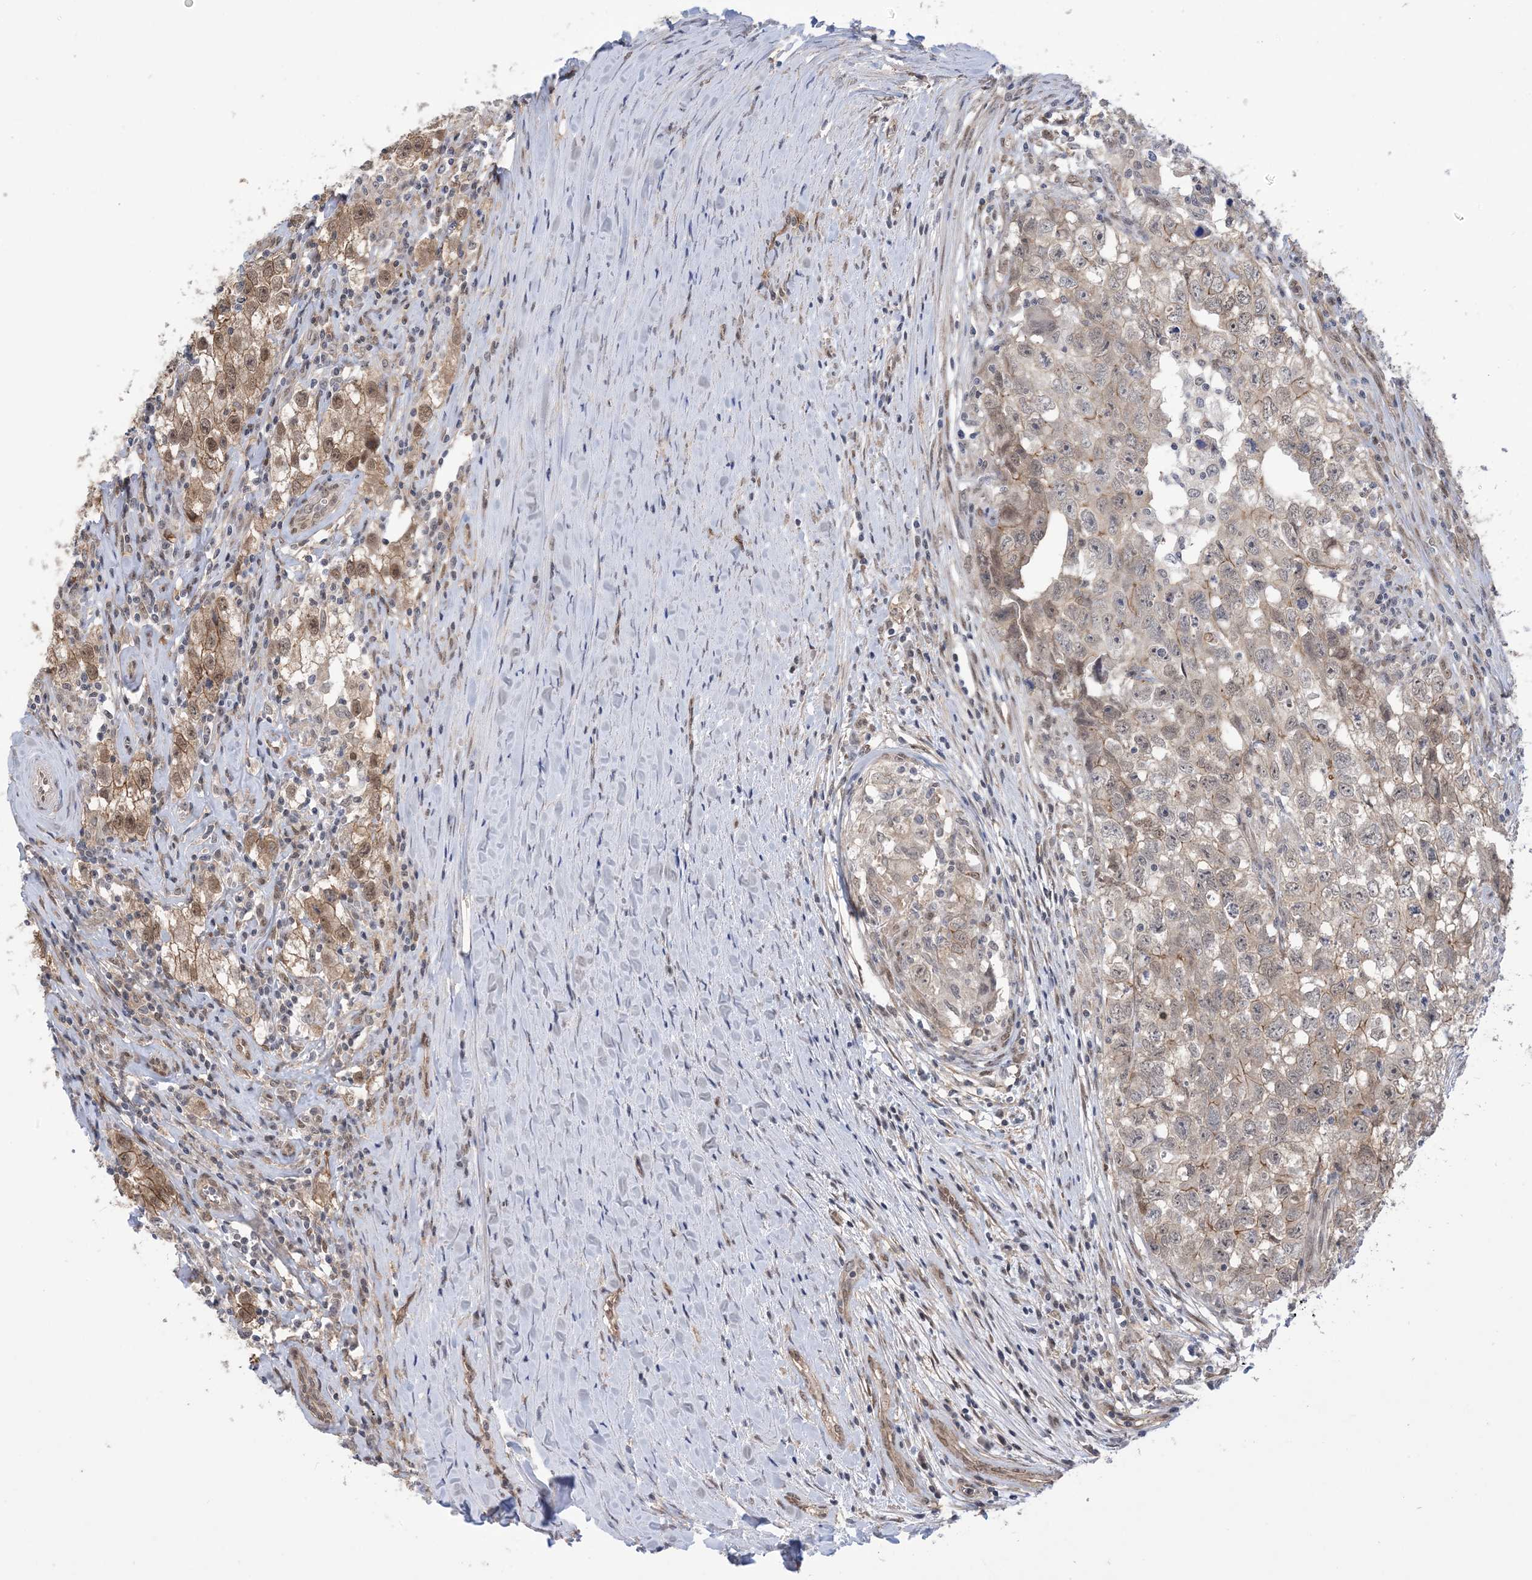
{"staining": {"intensity": "moderate", "quantity": "<25%", "location": "cytoplasmic/membranous,nuclear"}, "tissue": "testis cancer", "cell_type": "Tumor cells", "image_type": "cancer", "snomed": [{"axis": "morphology", "description": "Seminoma, NOS"}, {"axis": "morphology", "description": "Carcinoma, Embryonal, NOS"}, {"axis": "topography", "description": "Testis"}], "caption": "The micrograph shows a brown stain indicating the presence of a protein in the cytoplasmic/membranous and nuclear of tumor cells in testis cancer.", "gene": "ZNF8", "patient": {"sex": "male", "age": 43}}